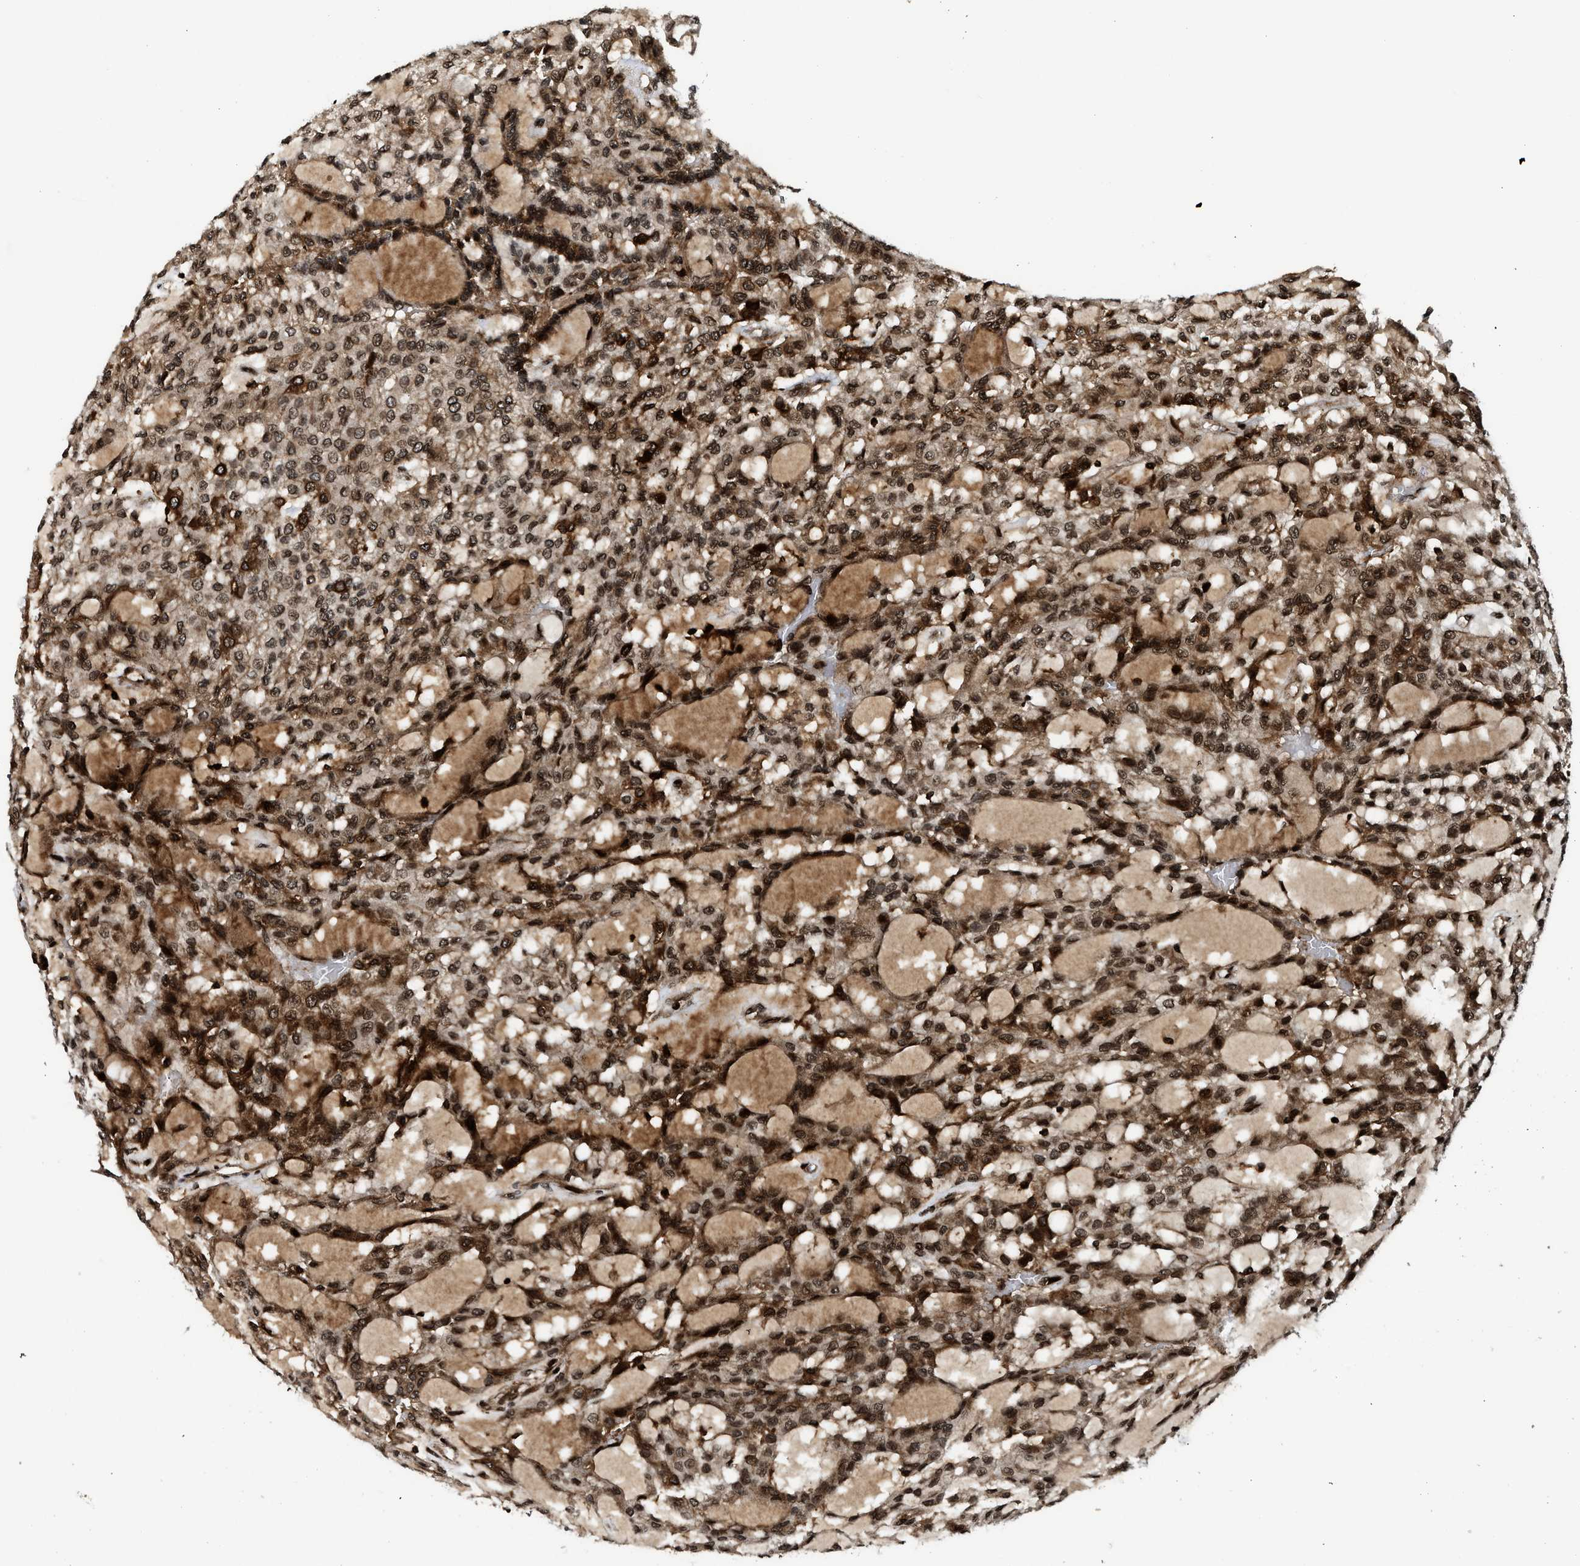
{"staining": {"intensity": "strong", "quantity": ">75%", "location": "cytoplasmic/membranous,nuclear"}, "tissue": "renal cancer", "cell_type": "Tumor cells", "image_type": "cancer", "snomed": [{"axis": "morphology", "description": "Adenocarcinoma, NOS"}, {"axis": "topography", "description": "Kidney"}], "caption": "Renal cancer was stained to show a protein in brown. There is high levels of strong cytoplasmic/membranous and nuclear staining in approximately >75% of tumor cells. The staining was performed using DAB (3,3'-diaminobenzidine), with brown indicating positive protein expression. Nuclei are stained blue with hematoxylin.", "gene": "MDM2", "patient": {"sex": "male", "age": 63}}